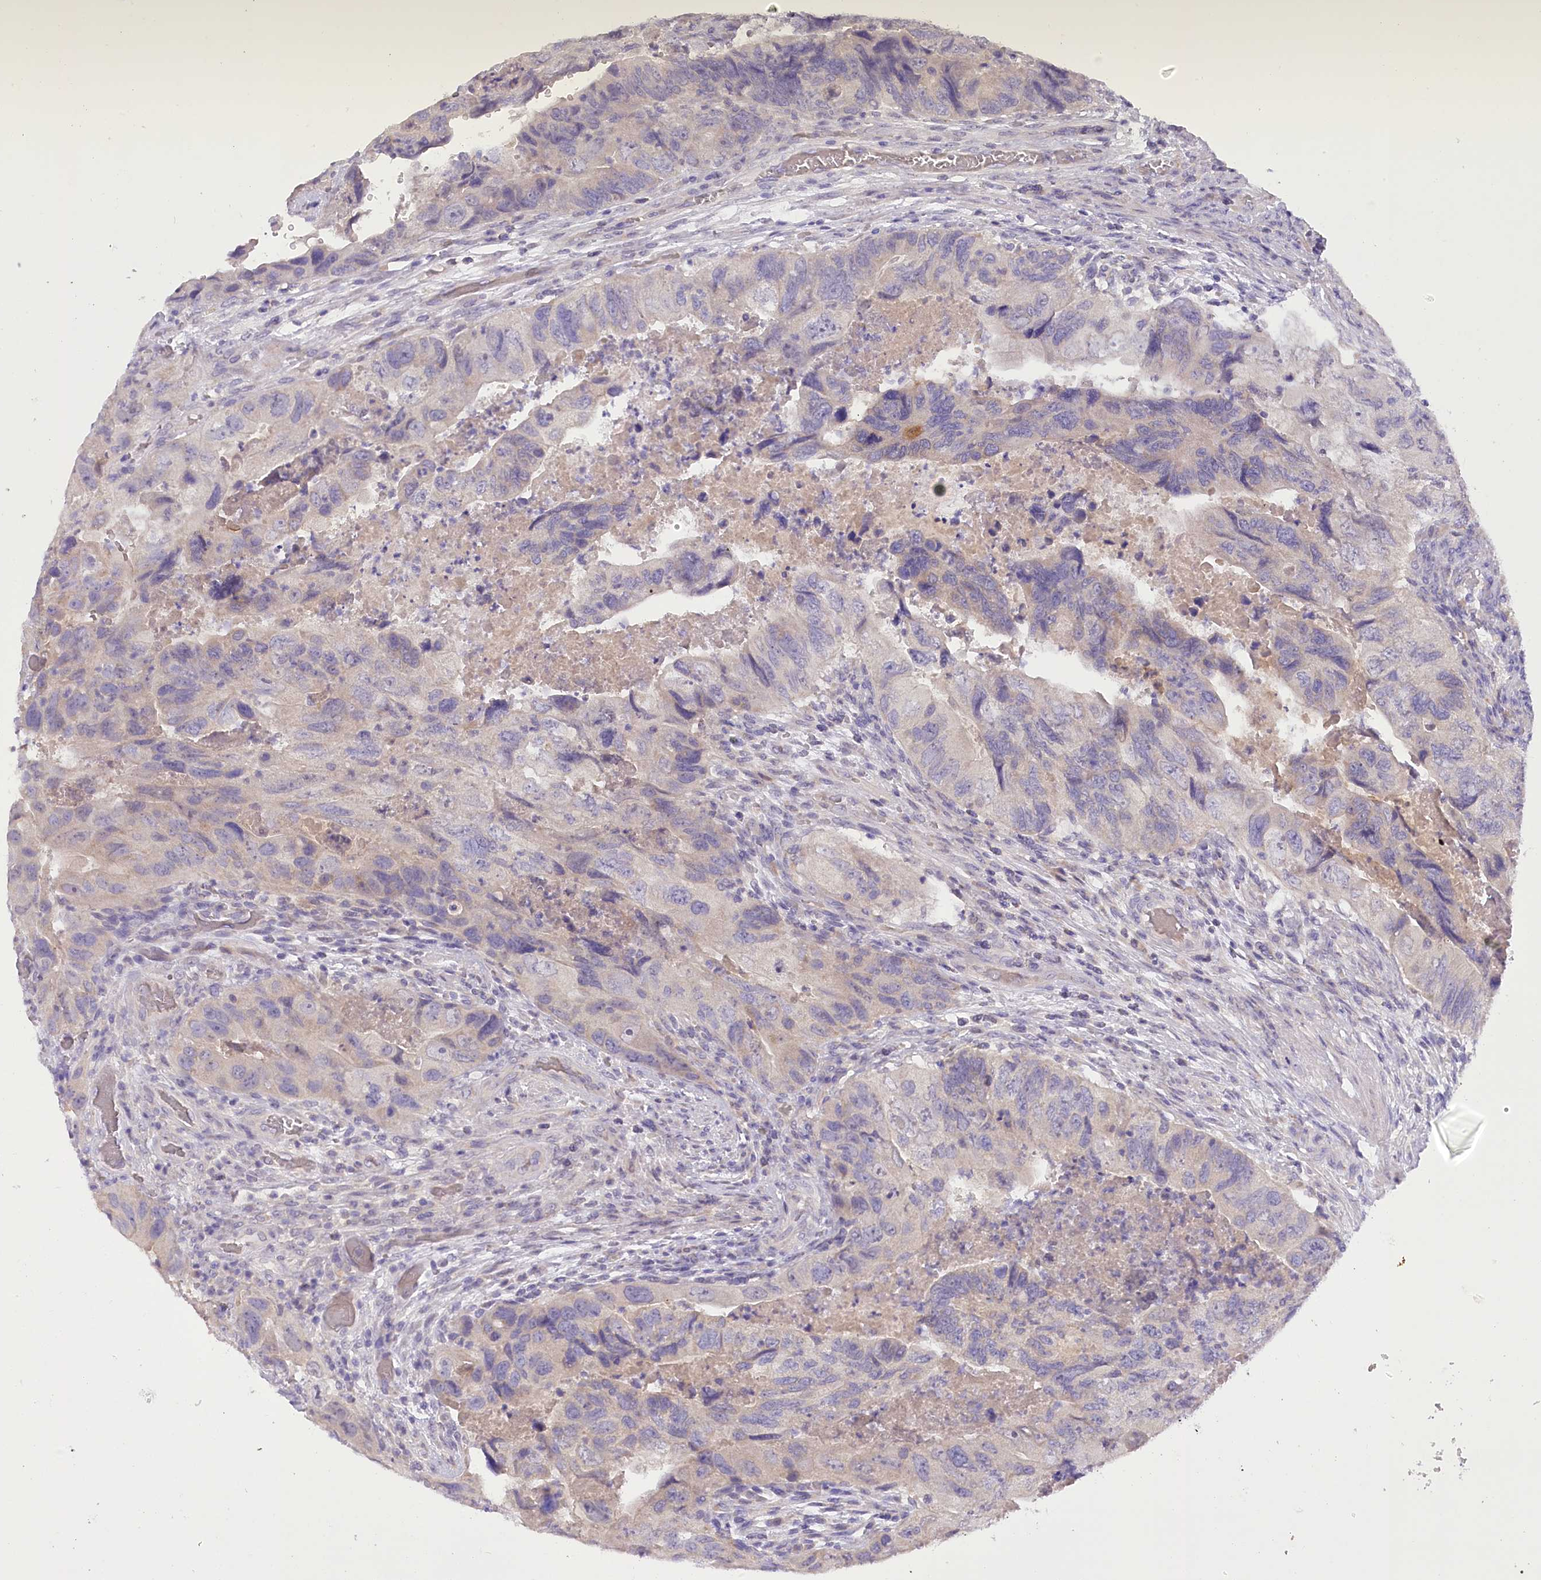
{"staining": {"intensity": "moderate", "quantity": "<25%", "location": "cytoplasmic/membranous"}, "tissue": "colorectal cancer", "cell_type": "Tumor cells", "image_type": "cancer", "snomed": [{"axis": "morphology", "description": "Adenocarcinoma, NOS"}, {"axis": "topography", "description": "Rectum"}], "caption": "Protein expression by immunohistochemistry reveals moderate cytoplasmic/membranous positivity in about <25% of tumor cells in adenocarcinoma (colorectal).", "gene": "DCUN1D1", "patient": {"sex": "male", "age": 63}}